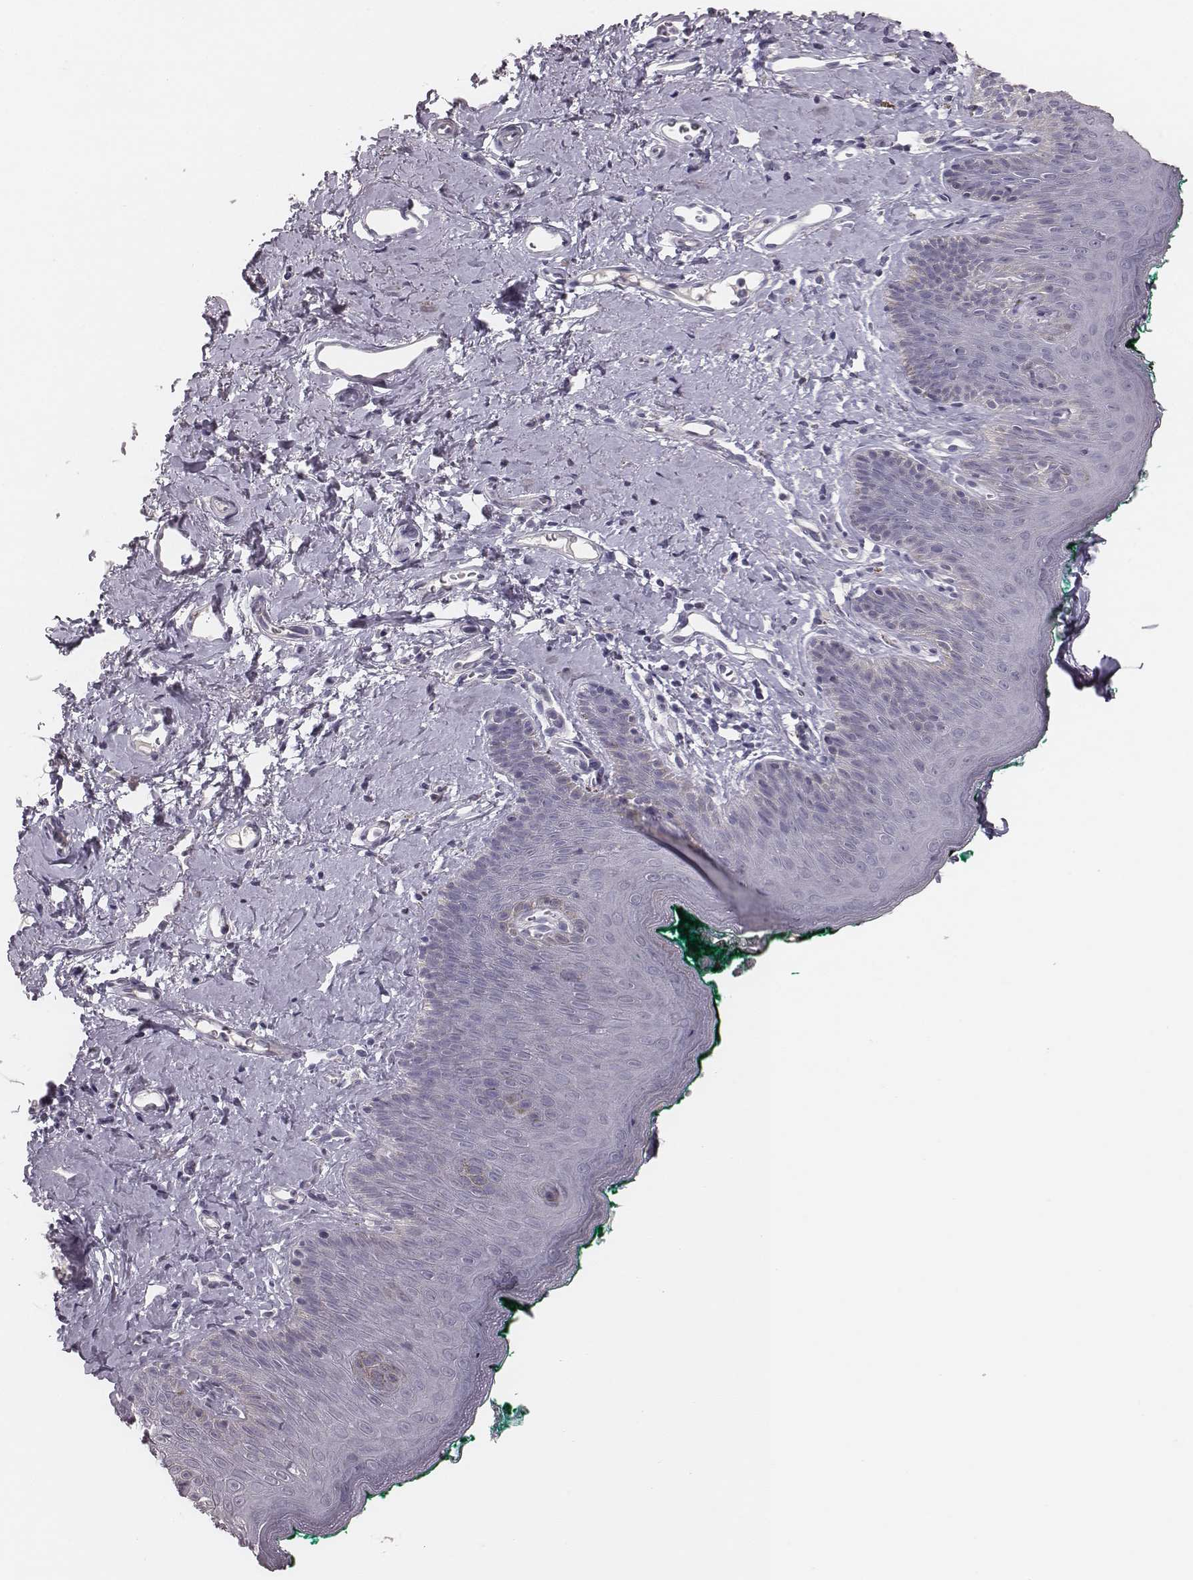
{"staining": {"intensity": "negative", "quantity": "none", "location": "none"}, "tissue": "skin", "cell_type": "Epidermal cells", "image_type": "normal", "snomed": [{"axis": "morphology", "description": "Normal tissue, NOS"}, {"axis": "topography", "description": "Vulva"}], "caption": "This image is of normal skin stained with IHC to label a protein in brown with the nuclei are counter-stained blue. There is no staining in epidermal cells.", "gene": "CSHL1", "patient": {"sex": "female", "age": 66}}